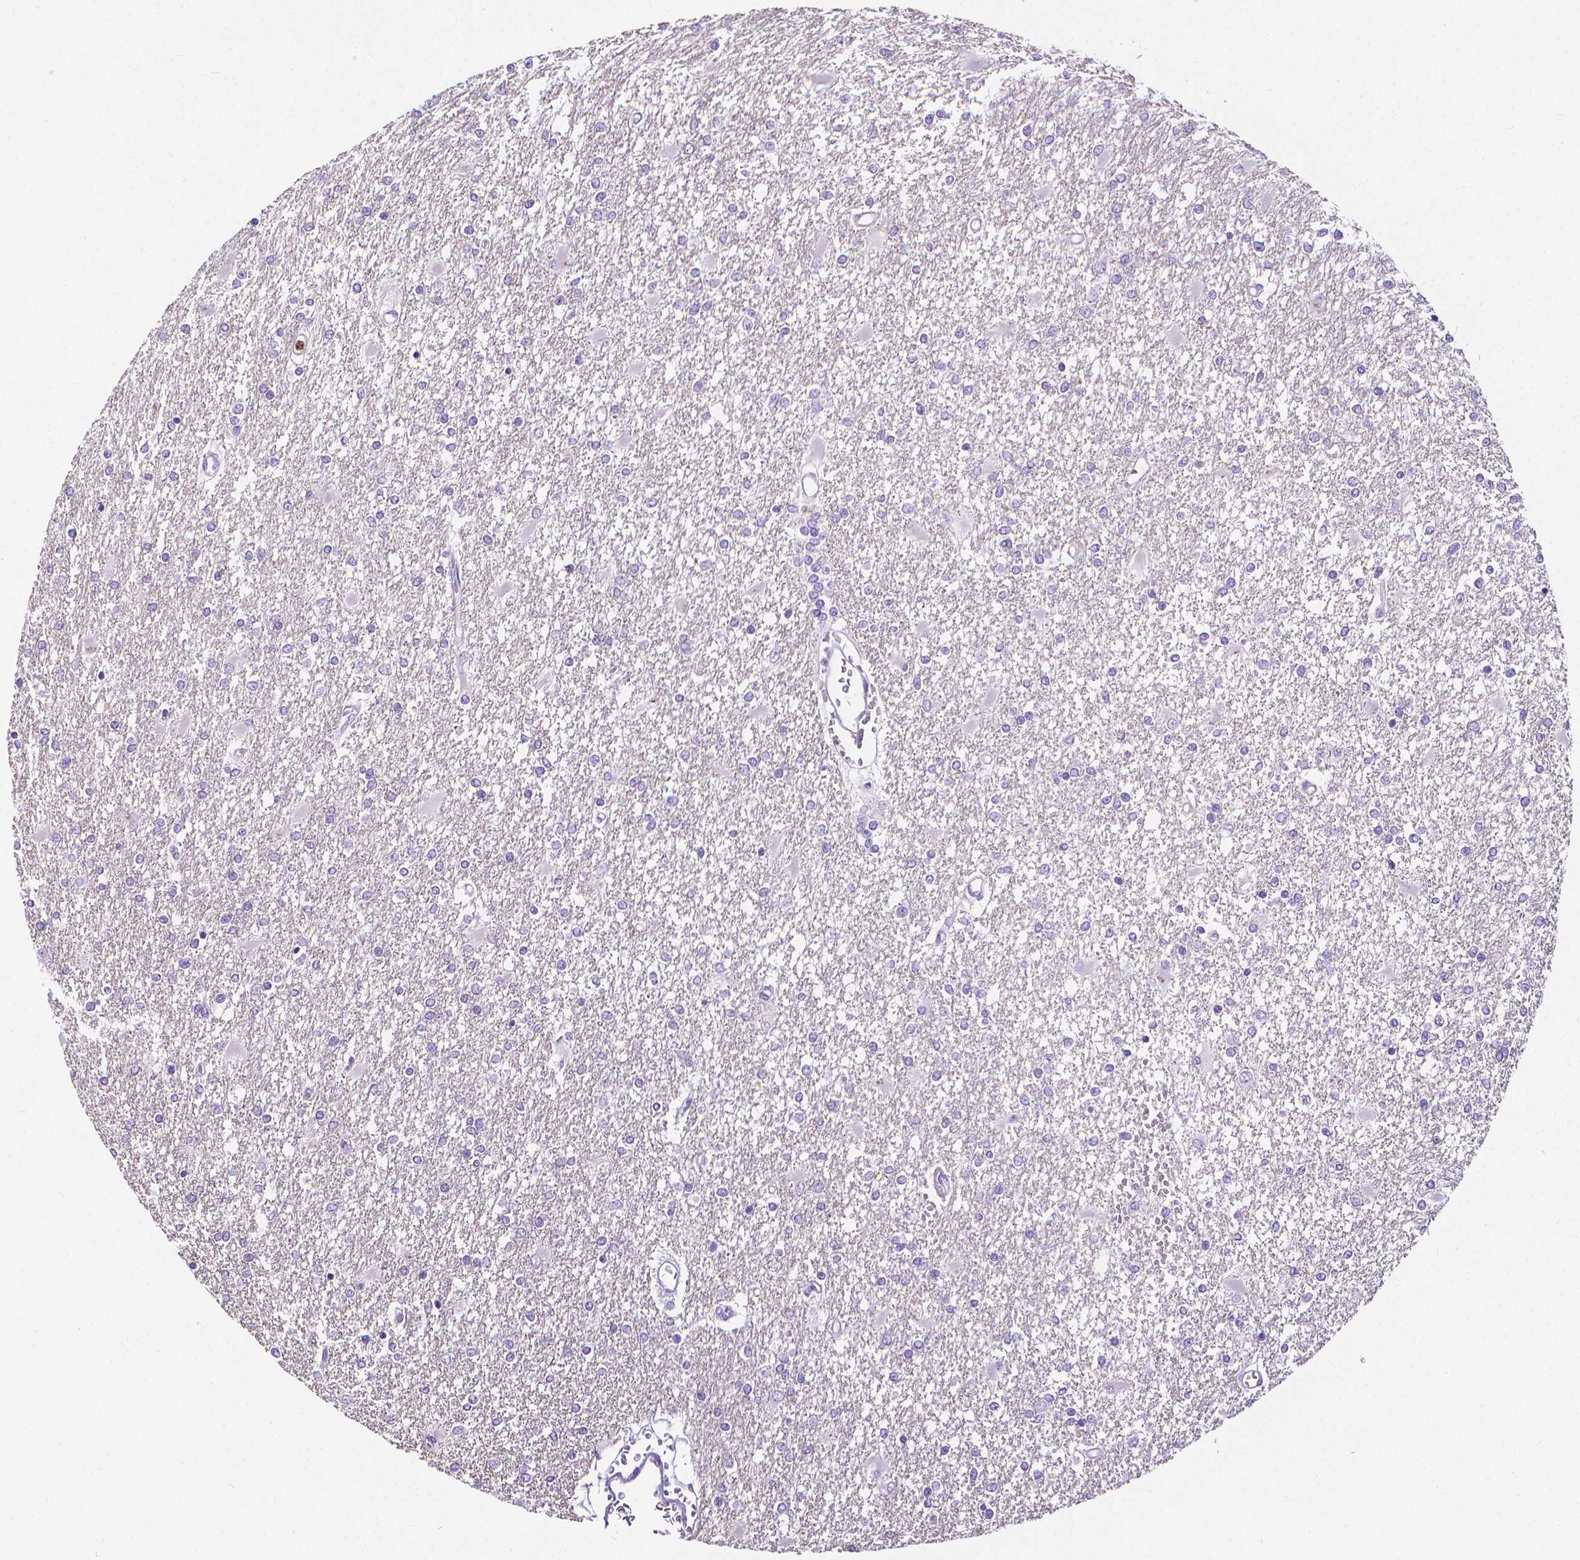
{"staining": {"intensity": "negative", "quantity": "none", "location": "none"}, "tissue": "glioma", "cell_type": "Tumor cells", "image_type": "cancer", "snomed": [{"axis": "morphology", "description": "Glioma, malignant, High grade"}, {"axis": "topography", "description": "Cerebral cortex"}], "caption": "Tumor cells are negative for brown protein staining in malignant glioma (high-grade).", "gene": "MMP9", "patient": {"sex": "male", "age": 79}}